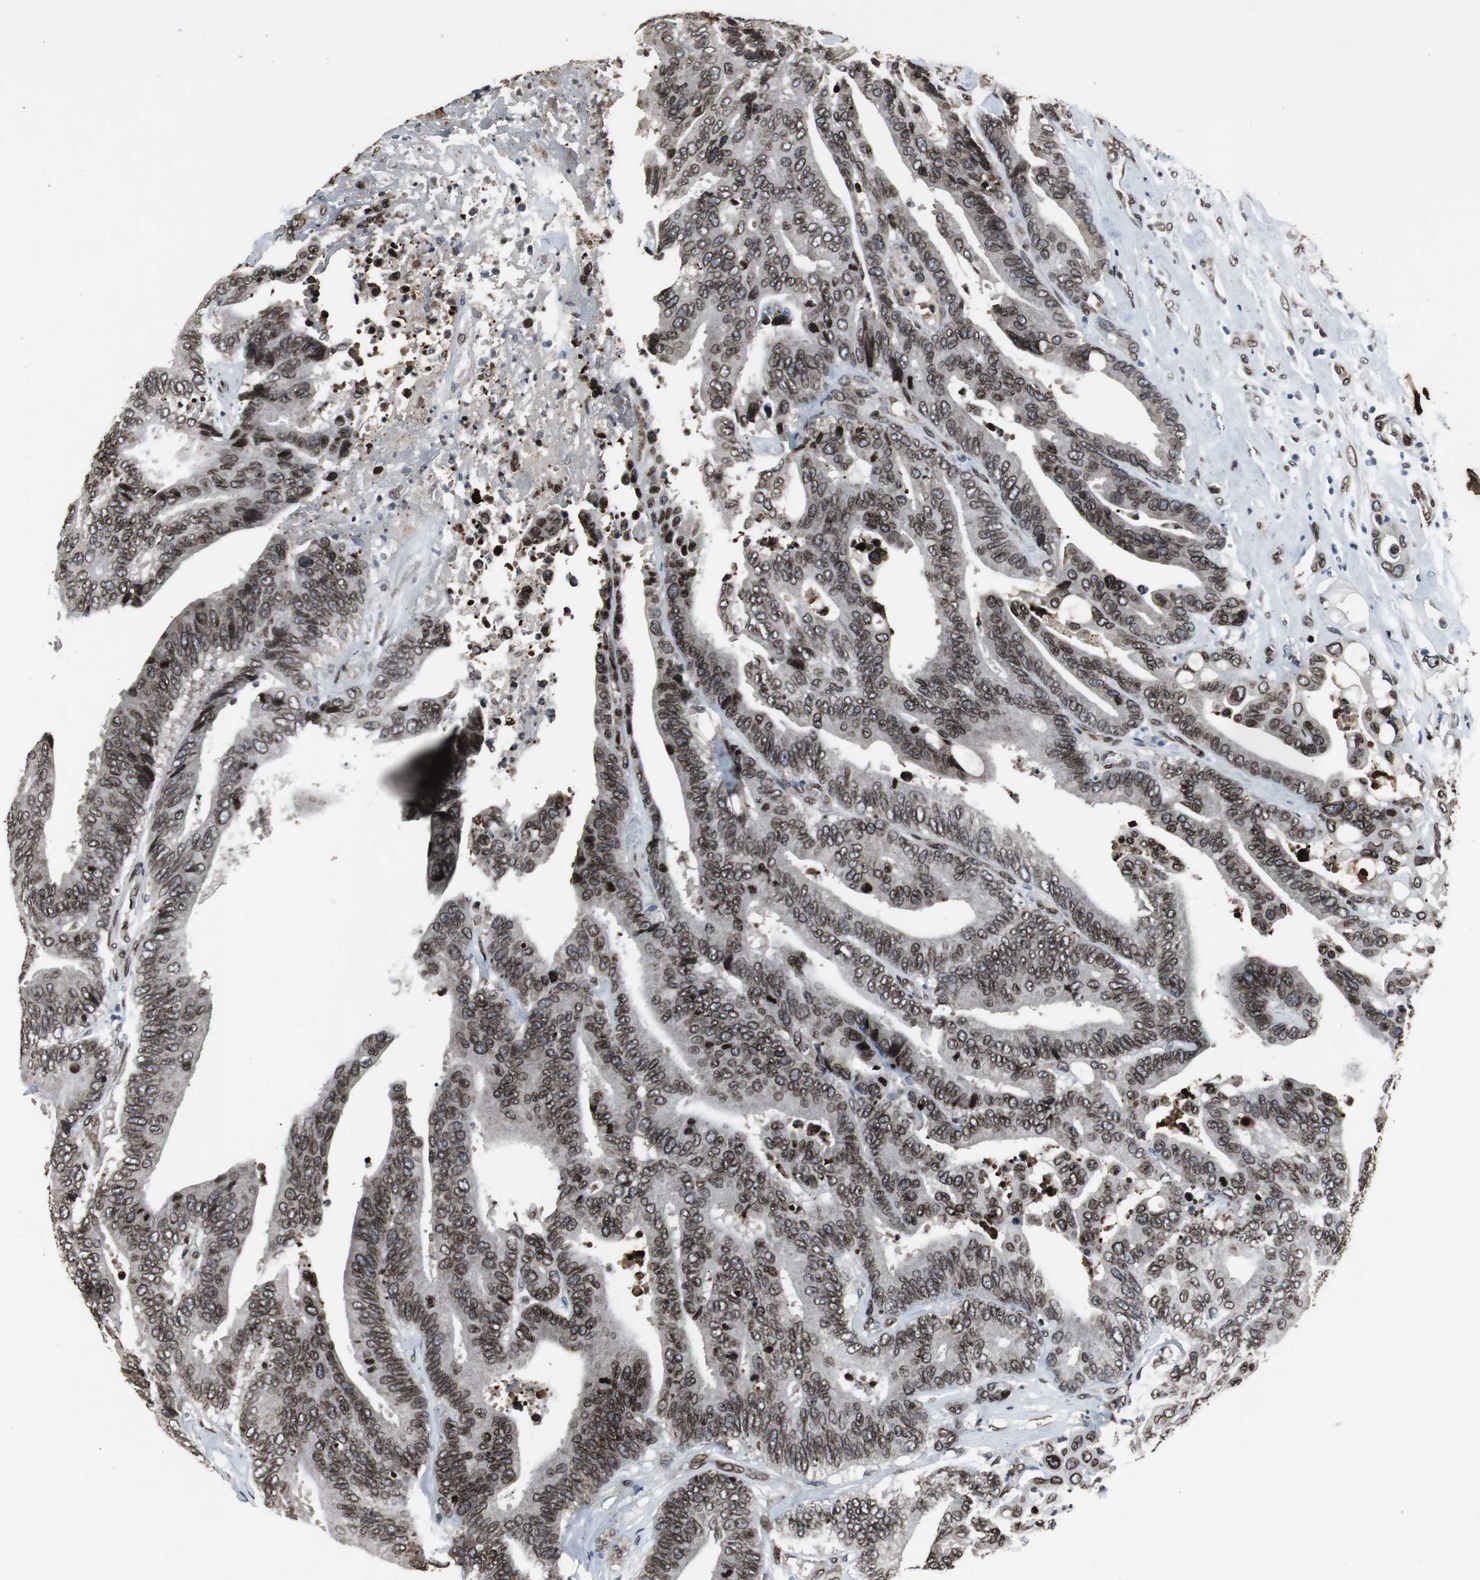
{"staining": {"intensity": "strong", "quantity": ">75%", "location": "cytoplasmic/membranous,nuclear"}, "tissue": "colorectal cancer", "cell_type": "Tumor cells", "image_type": "cancer", "snomed": [{"axis": "morphology", "description": "Normal tissue, NOS"}, {"axis": "morphology", "description": "Adenocarcinoma, NOS"}, {"axis": "topography", "description": "Colon"}], "caption": "A brown stain shows strong cytoplasmic/membranous and nuclear expression of a protein in colorectal adenocarcinoma tumor cells.", "gene": "LMNA", "patient": {"sex": "male", "age": 82}}